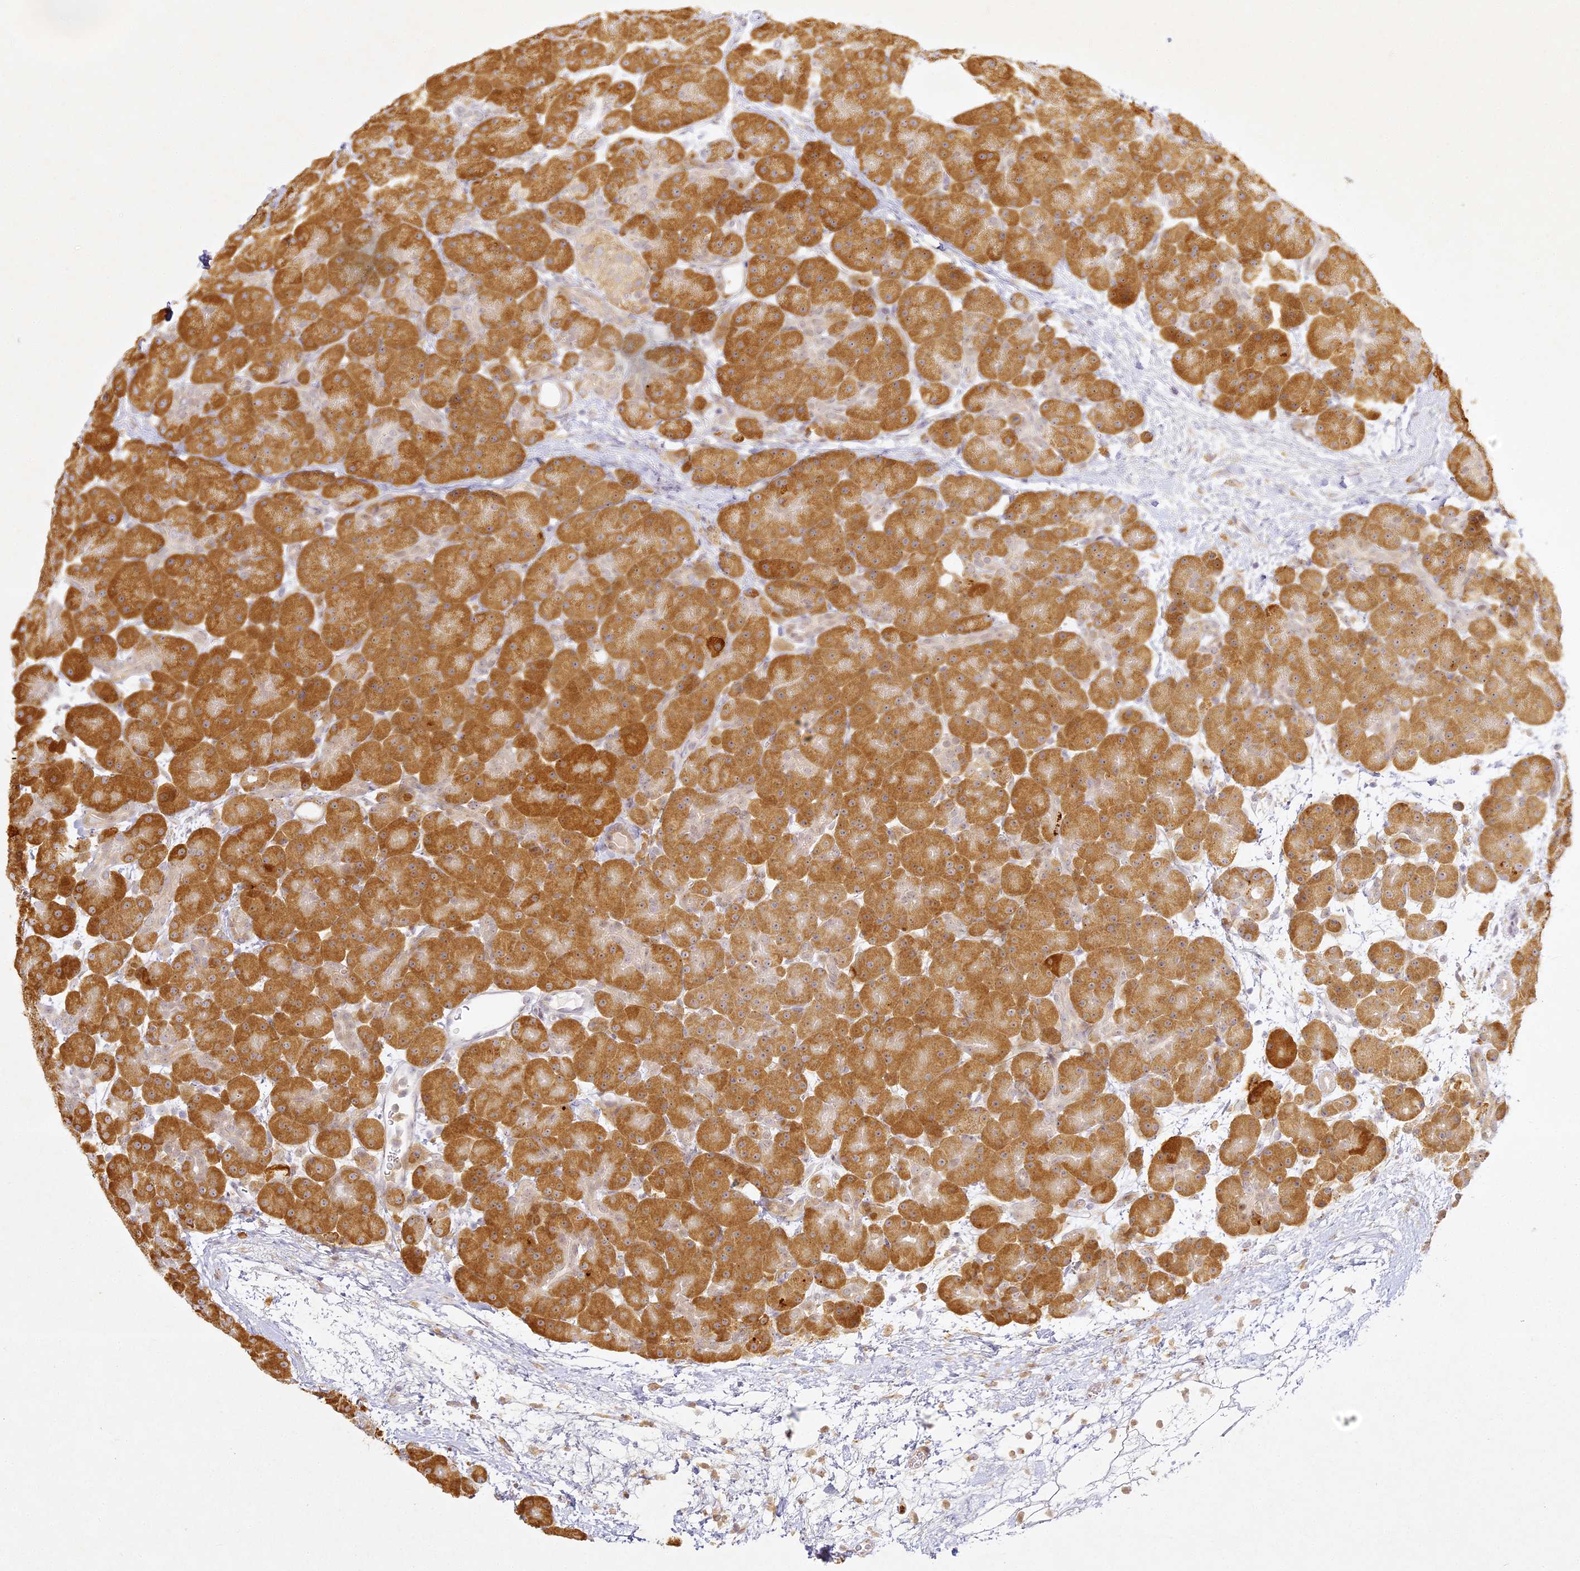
{"staining": {"intensity": "moderate", "quantity": ">75%", "location": "cytoplasmic/membranous"}, "tissue": "pancreas", "cell_type": "Exocrine glandular cells", "image_type": "normal", "snomed": [{"axis": "morphology", "description": "Normal tissue, NOS"}, {"axis": "topography", "description": "Pancreas"}], "caption": "Exocrine glandular cells reveal medium levels of moderate cytoplasmic/membranous staining in about >75% of cells in normal pancreas. Nuclei are stained in blue.", "gene": "SLC30A5", "patient": {"sex": "male", "age": 66}}